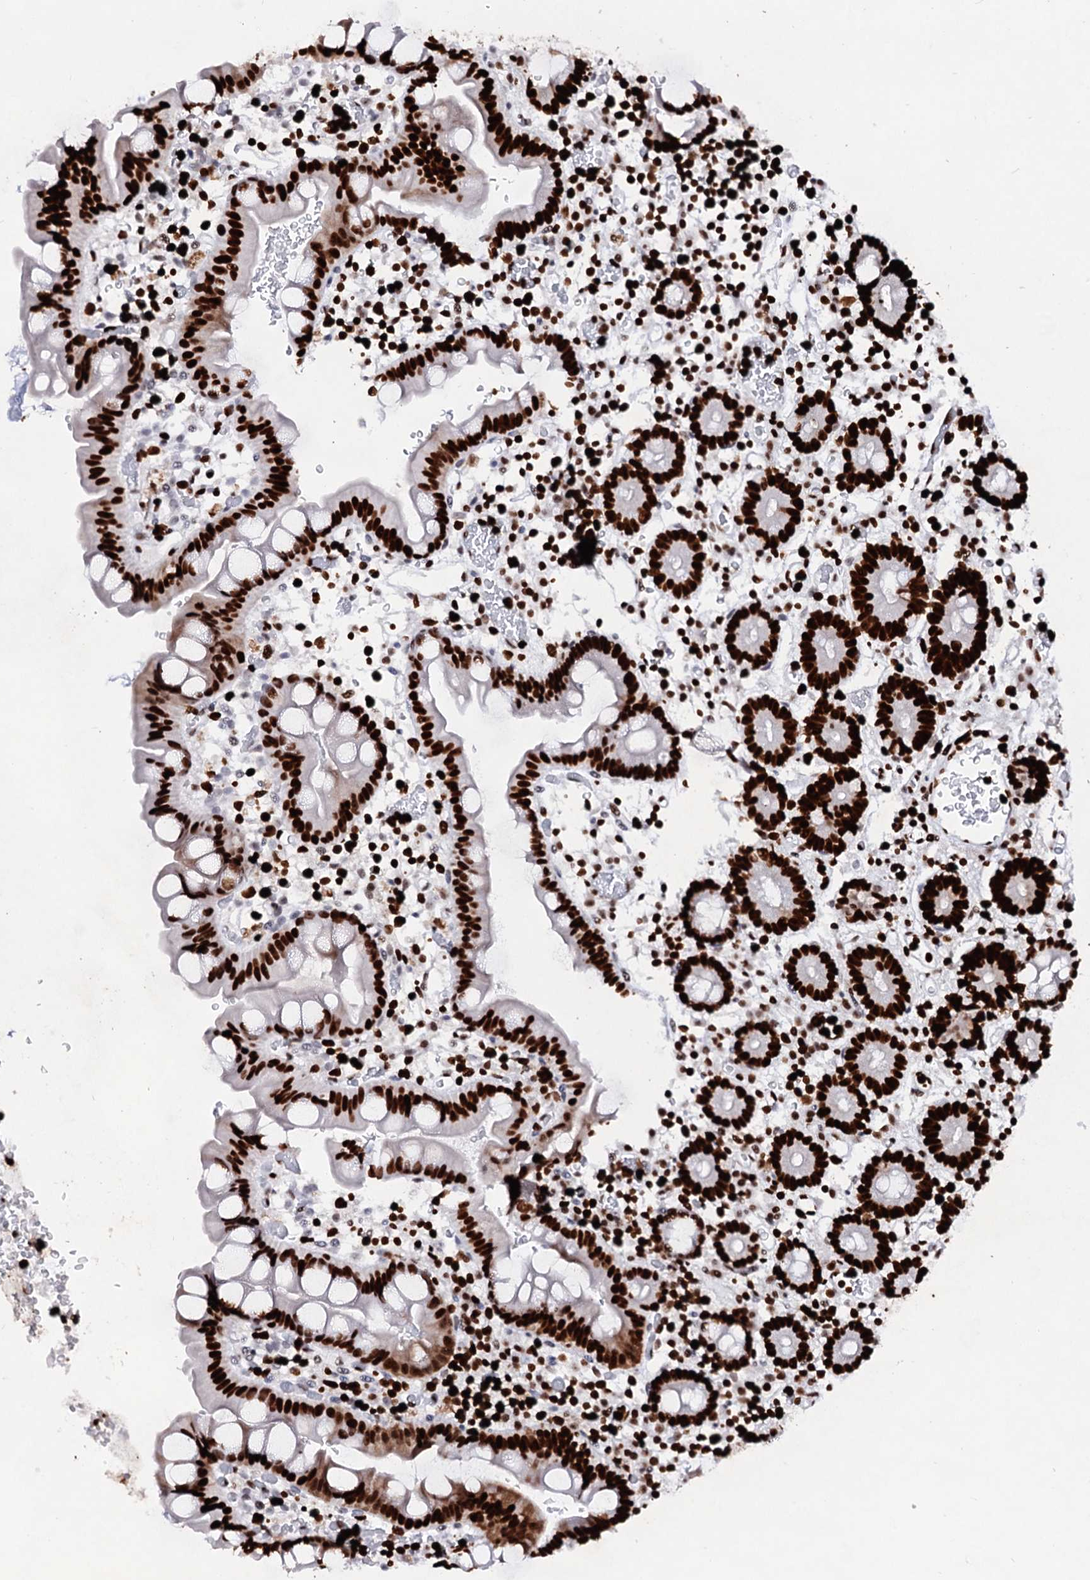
{"staining": {"intensity": "strong", "quantity": ">75%", "location": "cytoplasmic/membranous,nuclear"}, "tissue": "small intestine", "cell_type": "Glandular cells", "image_type": "normal", "snomed": [{"axis": "morphology", "description": "Normal tissue, NOS"}, {"axis": "topography", "description": "Stomach, upper"}, {"axis": "topography", "description": "Stomach, lower"}, {"axis": "topography", "description": "Small intestine"}], "caption": "Immunohistochemical staining of benign human small intestine reveals strong cytoplasmic/membranous,nuclear protein expression in about >75% of glandular cells. (DAB = brown stain, brightfield microscopy at high magnification).", "gene": "HMGB2", "patient": {"sex": "male", "age": 68}}